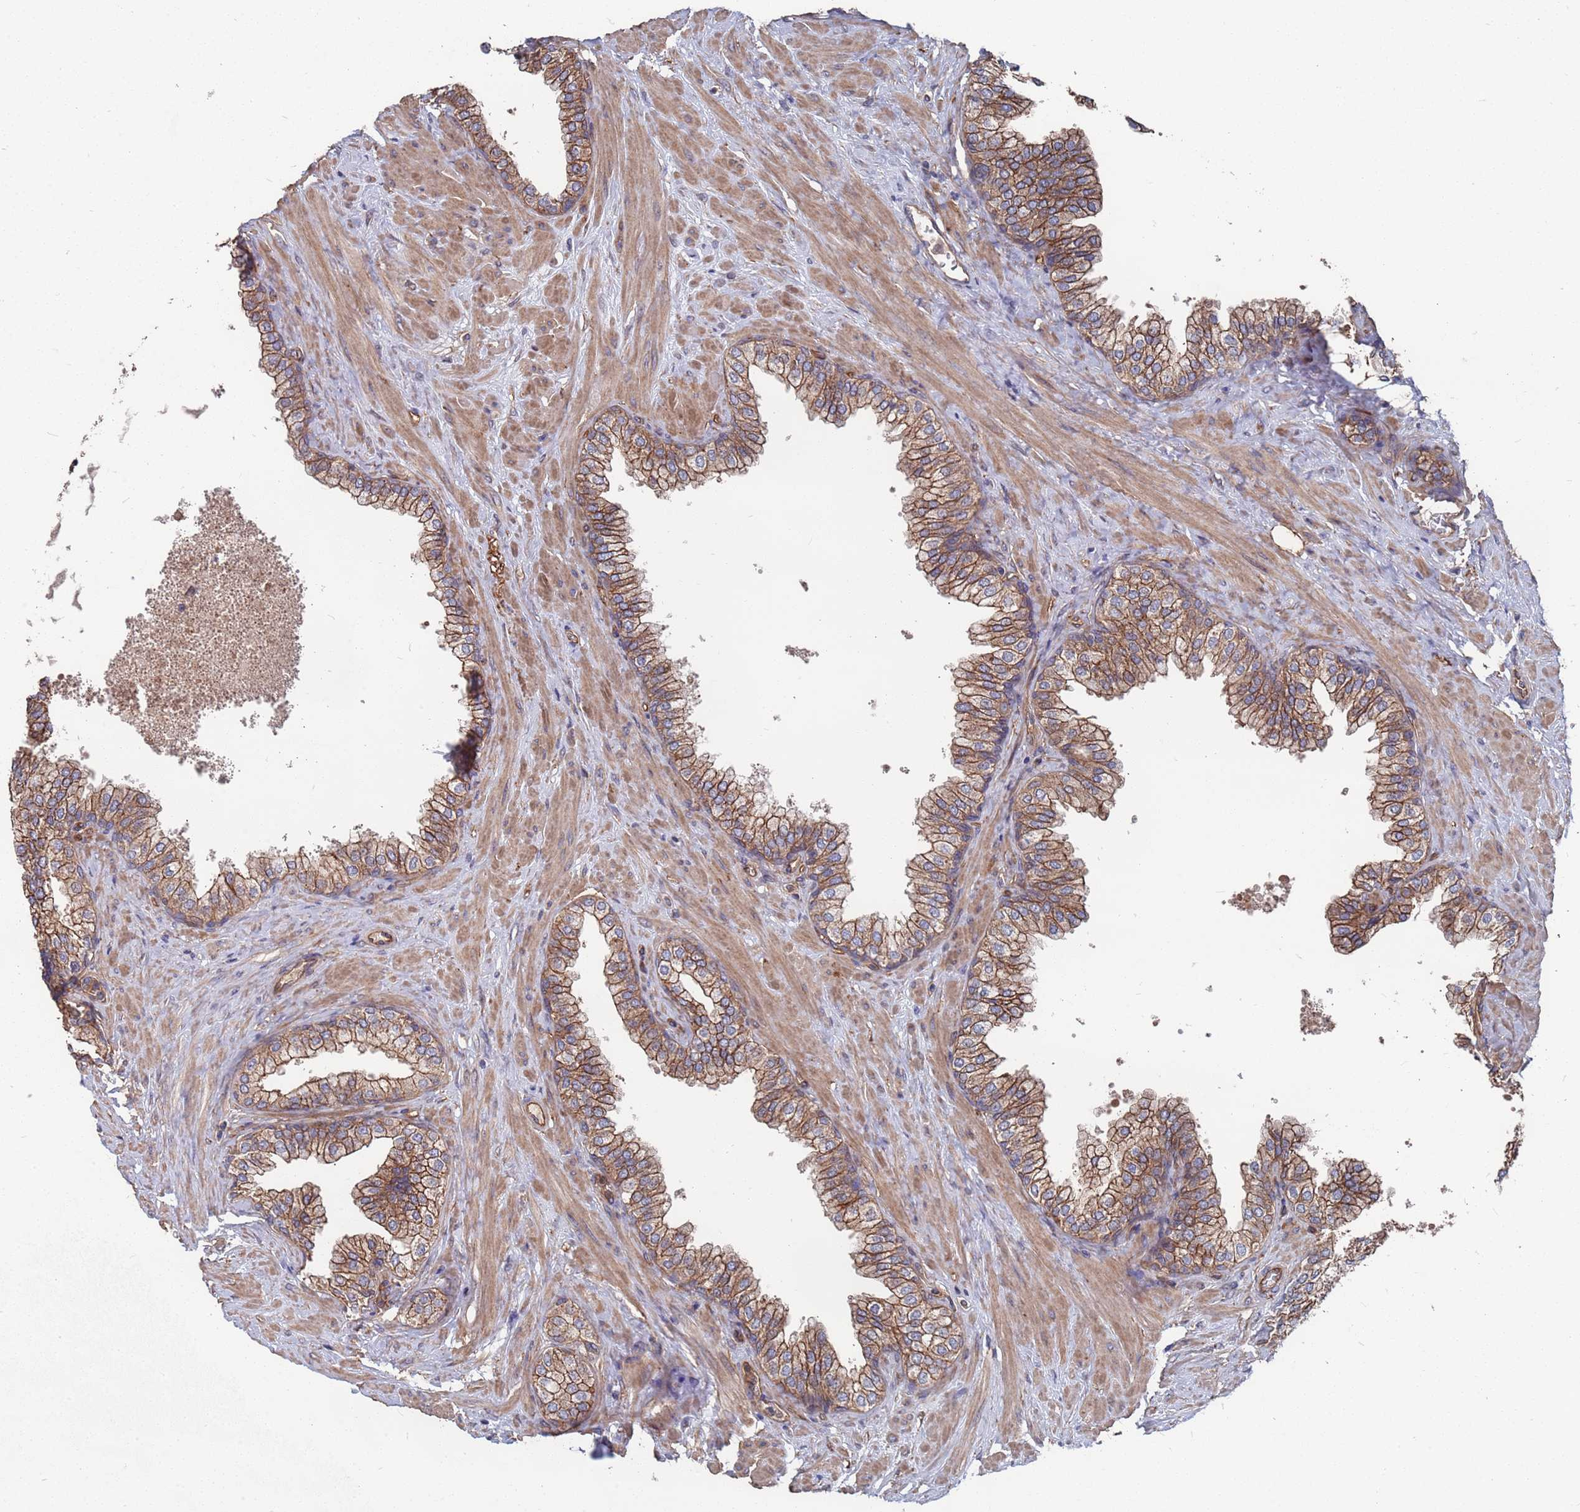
{"staining": {"intensity": "moderate", "quantity": "25%-75%", "location": "cytoplasmic/membranous"}, "tissue": "prostate", "cell_type": "Glandular cells", "image_type": "normal", "snomed": [{"axis": "morphology", "description": "Normal tissue, NOS"}, {"axis": "morphology", "description": "Urothelial carcinoma, Low grade"}, {"axis": "topography", "description": "Urinary bladder"}, {"axis": "topography", "description": "Prostate"}], "caption": "A high-resolution micrograph shows immunohistochemistry (IHC) staining of normal prostate, which demonstrates moderate cytoplasmic/membranous expression in approximately 25%-75% of glandular cells. (brown staining indicates protein expression, while blue staining denotes nuclei).", "gene": "NDUFAF6", "patient": {"sex": "male", "age": 60}}